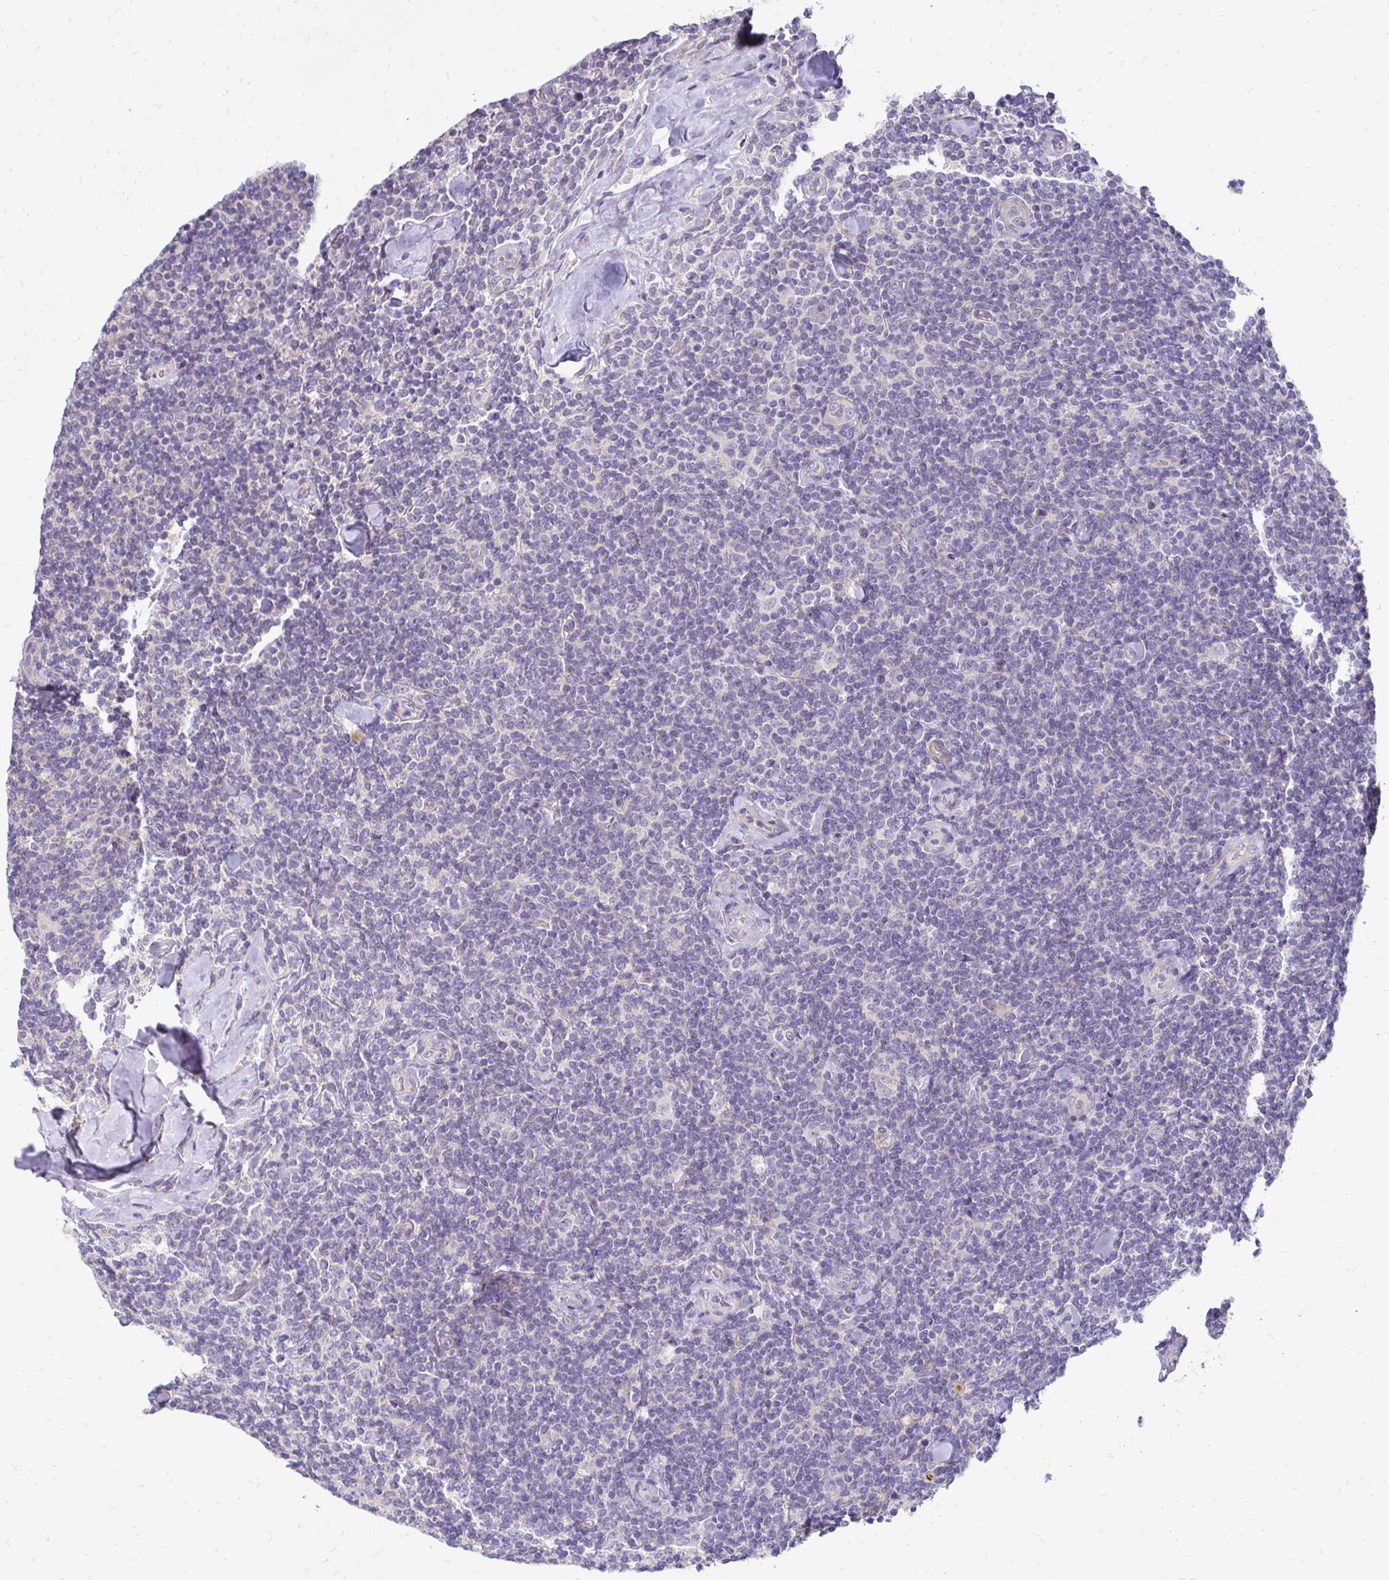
{"staining": {"intensity": "negative", "quantity": "none", "location": "none"}, "tissue": "lymphoma", "cell_type": "Tumor cells", "image_type": "cancer", "snomed": [{"axis": "morphology", "description": "Malignant lymphoma, non-Hodgkin's type, Low grade"}, {"axis": "topography", "description": "Lymph node"}], "caption": "Immunohistochemistry histopathology image of human malignant lymphoma, non-Hodgkin's type (low-grade) stained for a protein (brown), which shows no positivity in tumor cells. (Stains: DAB immunohistochemistry with hematoxylin counter stain, Microscopy: brightfield microscopy at high magnification).", "gene": "AKAP6", "patient": {"sex": "female", "age": 56}}